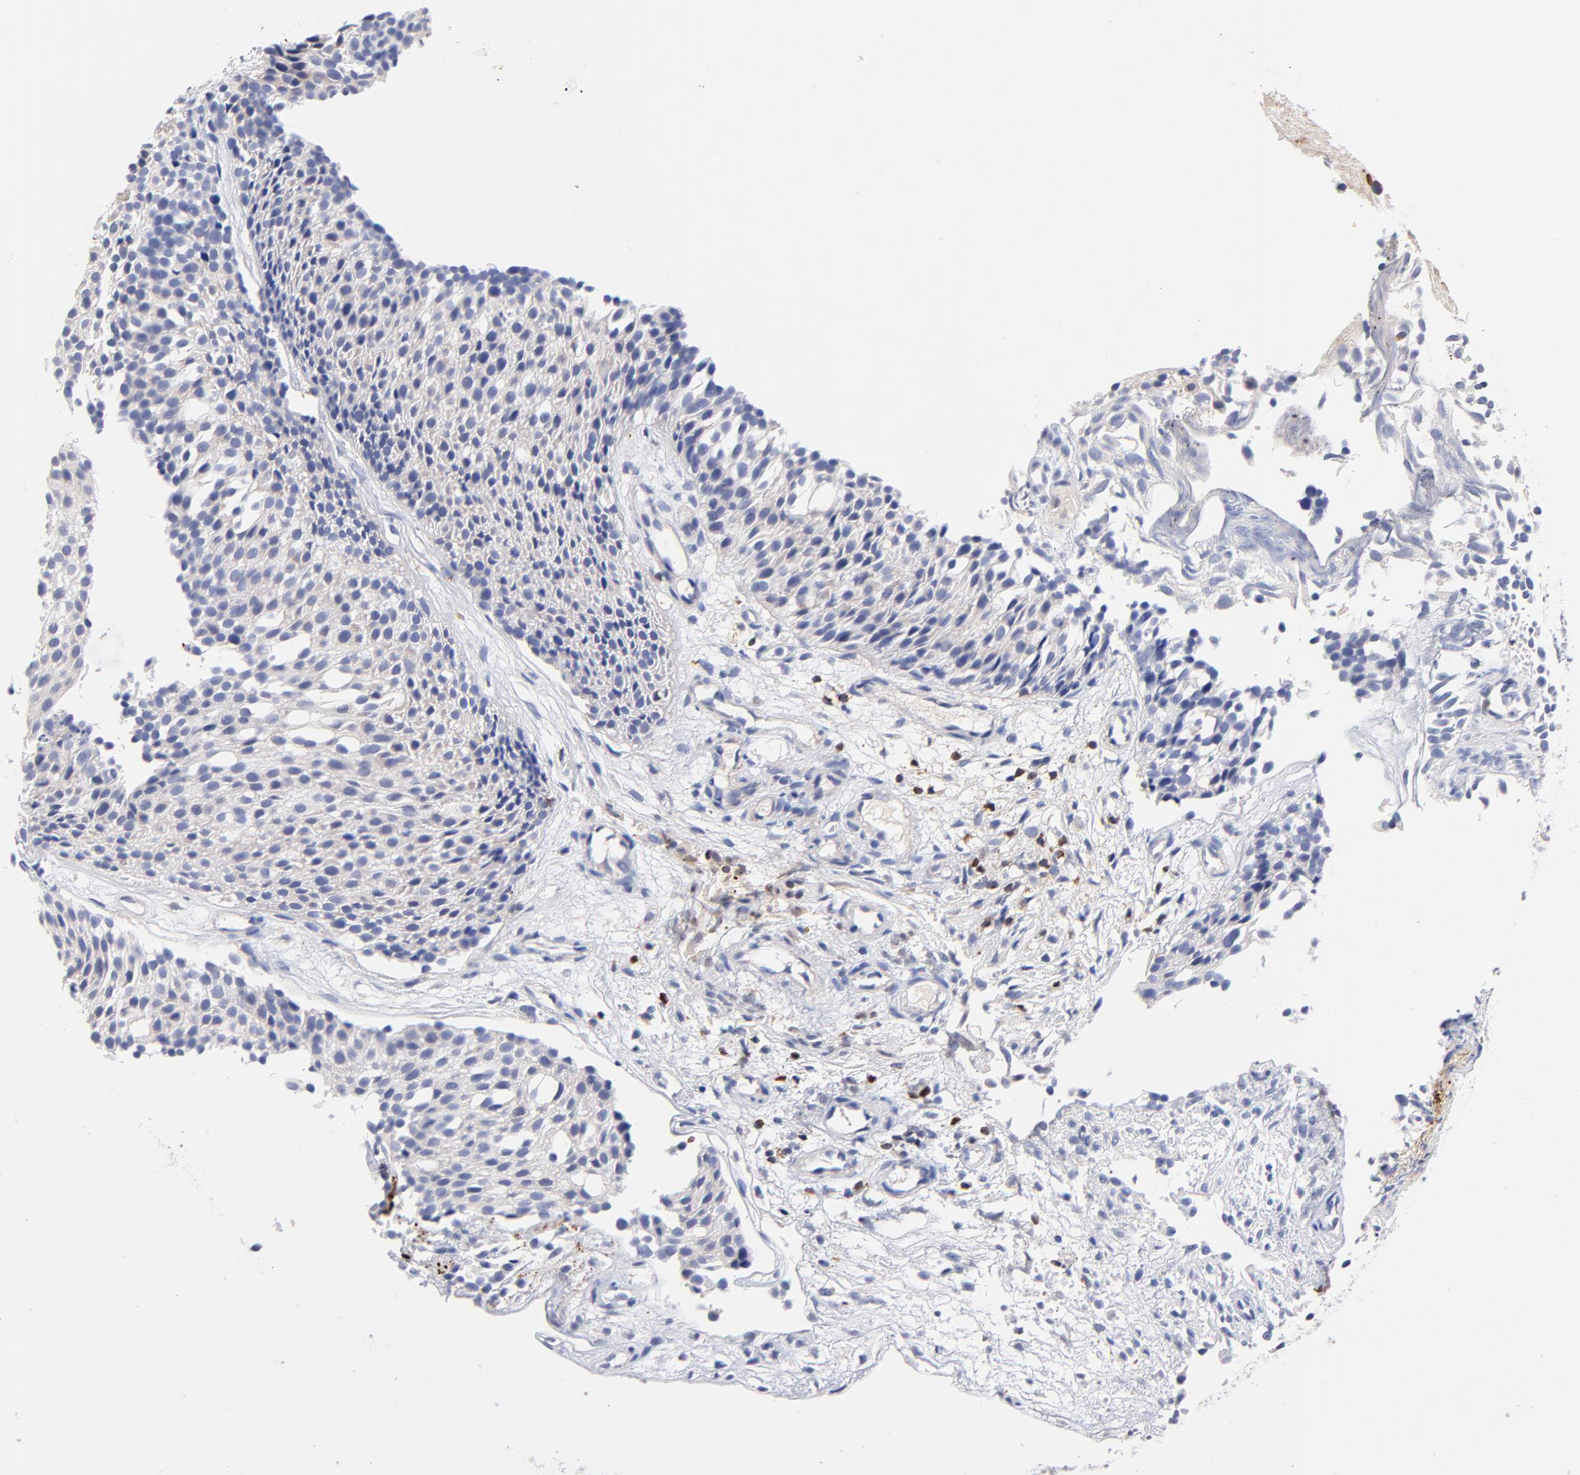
{"staining": {"intensity": "negative", "quantity": "none", "location": "none"}, "tissue": "urothelial cancer", "cell_type": "Tumor cells", "image_type": "cancer", "snomed": [{"axis": "morphology", "description": "Urothelial carcinoma, Low grade"}, {"axis": "topography", "description": "Urinary bladder"}], "caption": "Human urothelial carcinoma (low-grade) stained for a protein using immunohistochemistry (IHC) displays no positivity in tumor cells.", "gene": "KREMEN2", "patient": {"sex": "male", "age": 85}}